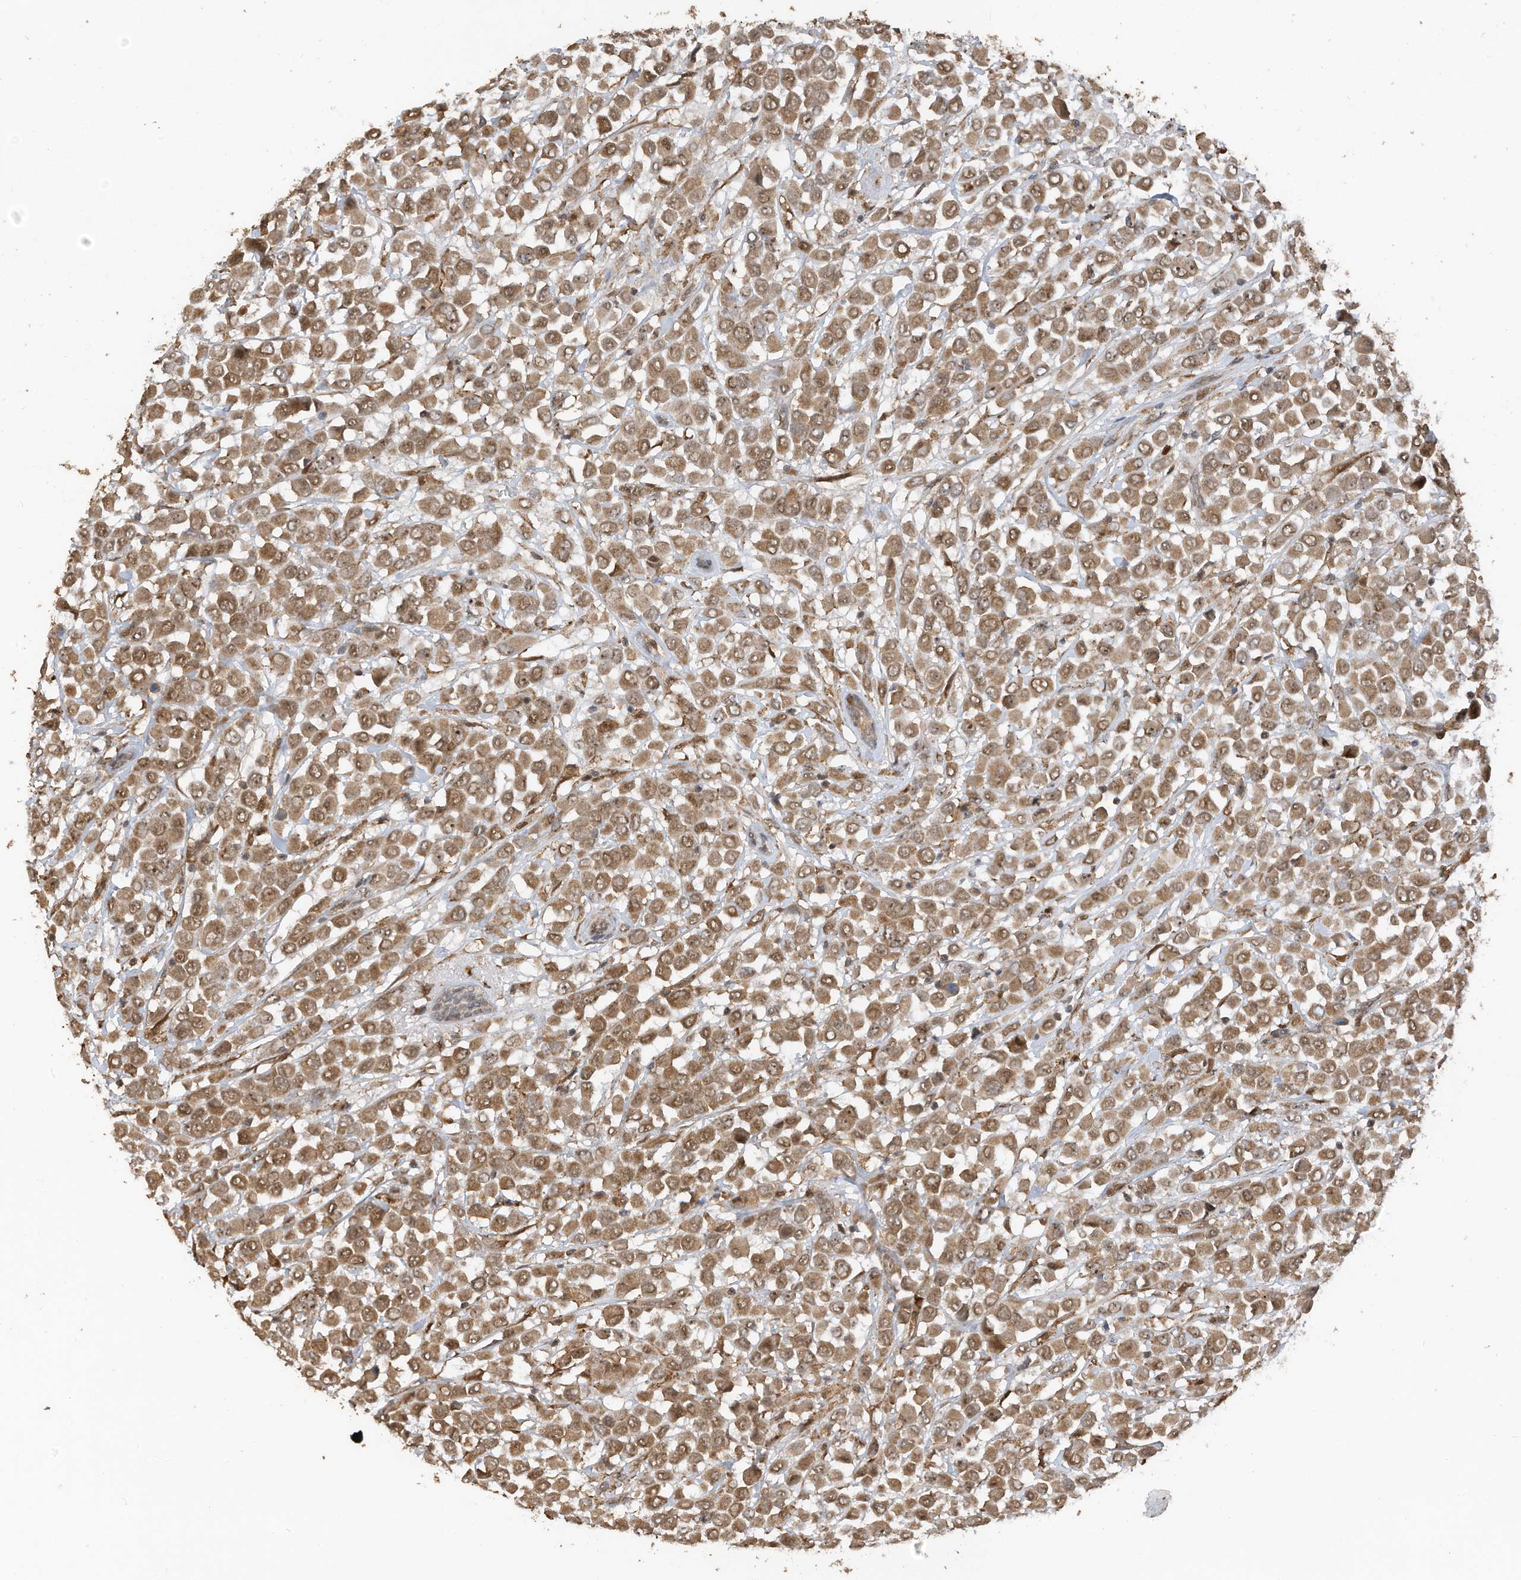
{"staining": {"intensity": "moderate", "quantity": ">75%", "location": "cytoplasmic/membranous,nuclear"}, "tissue": "breast cancer", "cell_type": "Tumor cells", "image_type": "cancer", "snomed": [{"axis": "morphology", "description": "Duct carcinoma"}, {"axis": "topography", "description": "Breast"}], "caption": "Protein expression by IHC exhibits moderate cytoplasmic/membranous and nuclear positivity in about >75% of tumor cells in breast cancer (intraductal carcinoma). The staining was performed using DAB, with brown indicating positive protein expression. Nuclei are stained blue with hematoxylin.", "gene": "ERLEC1", "patient": {"sex": "female", "age": 61}}